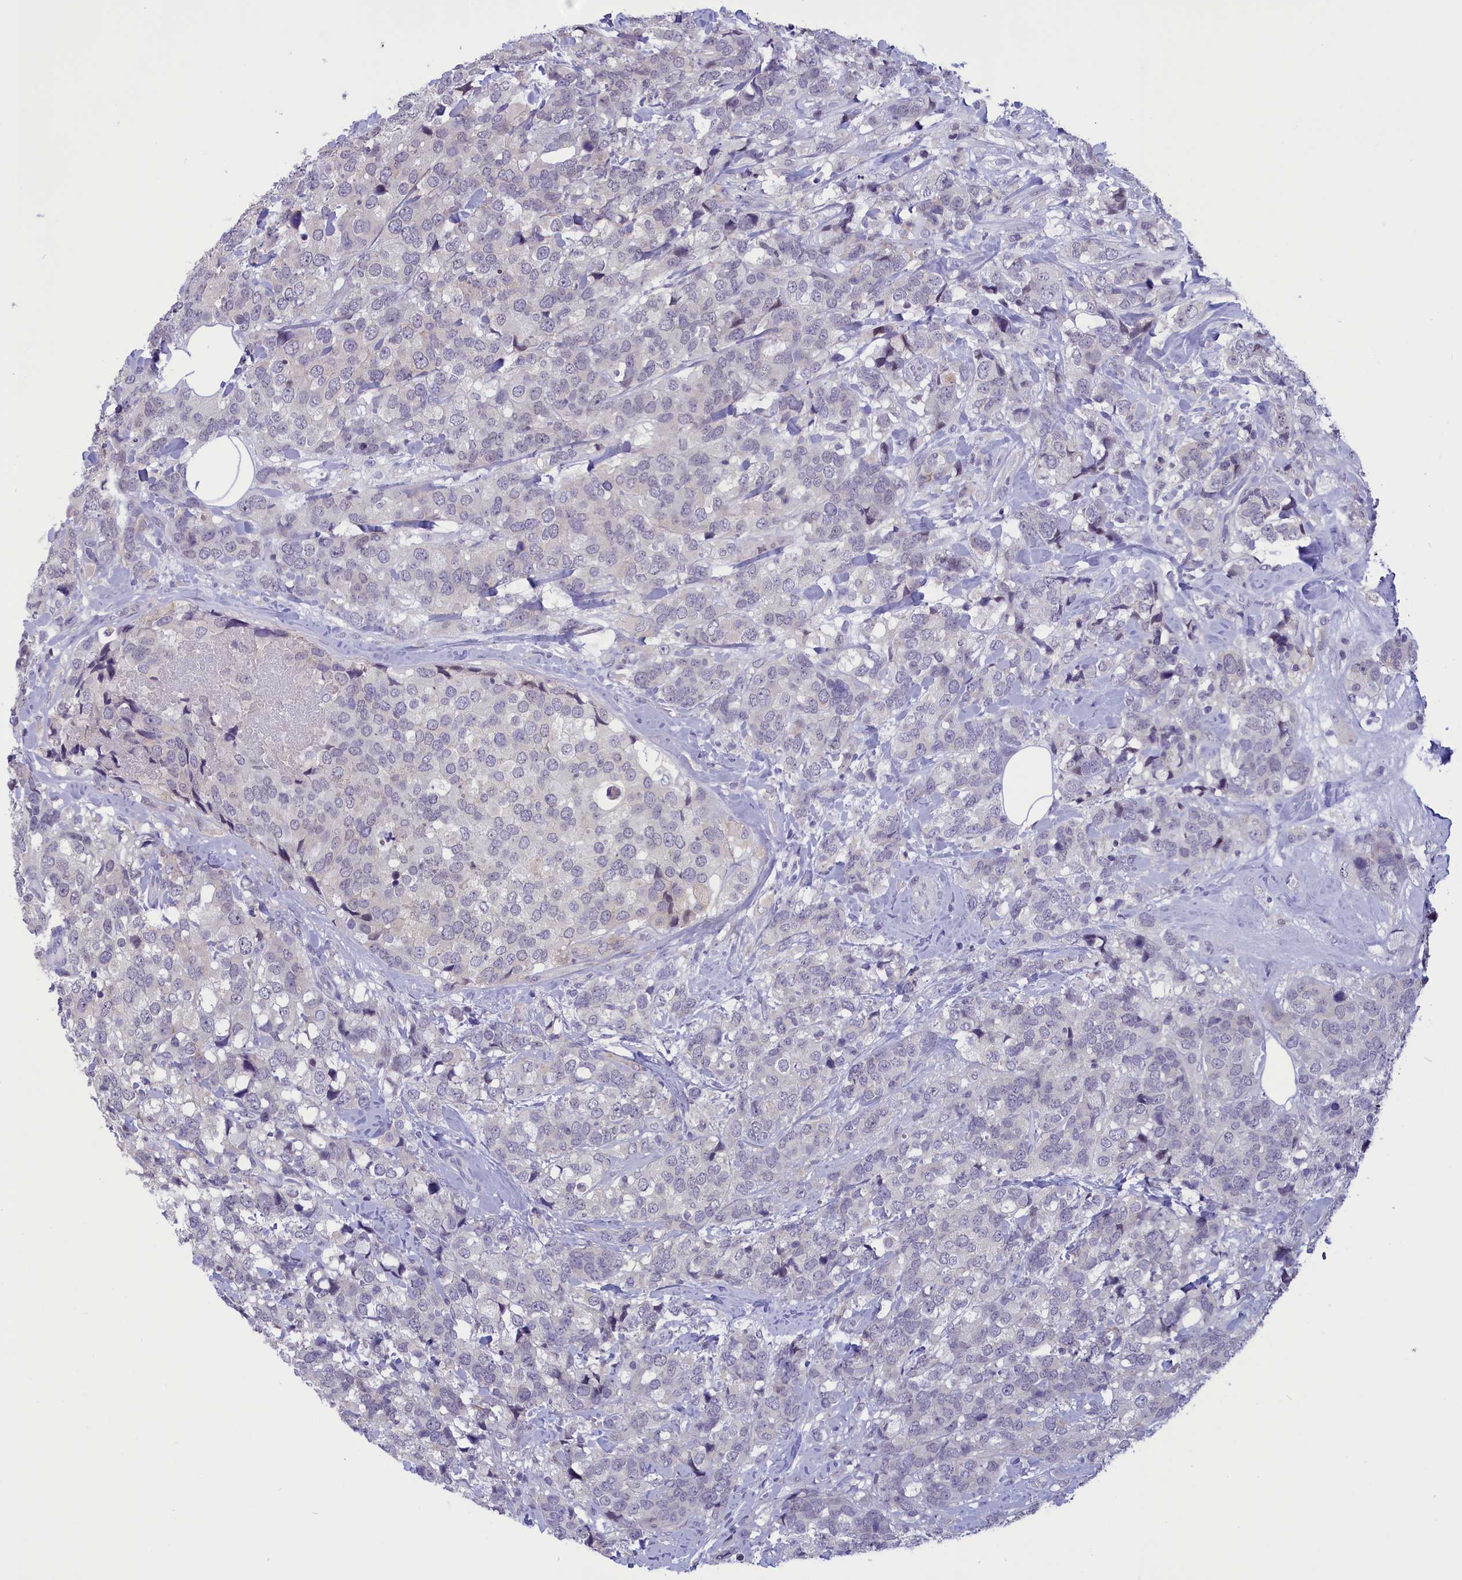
{"staining": {"intensity": "negative", "quantity": "none", "location": "none"}, "tissue": "breast cancer", "cell_type": "Tumor cells", "image_type": "cancer", "snomed": [{"axis": "morphology", "description": "Lobular carcinoma"}, {"axis": "topography", "description": "Breast"}], "caption": "Image shows no significant protein staining in tumor cells of breast cancer.", "gene": "CORO2A", "patient": {"sex": "female", "age": 59}}